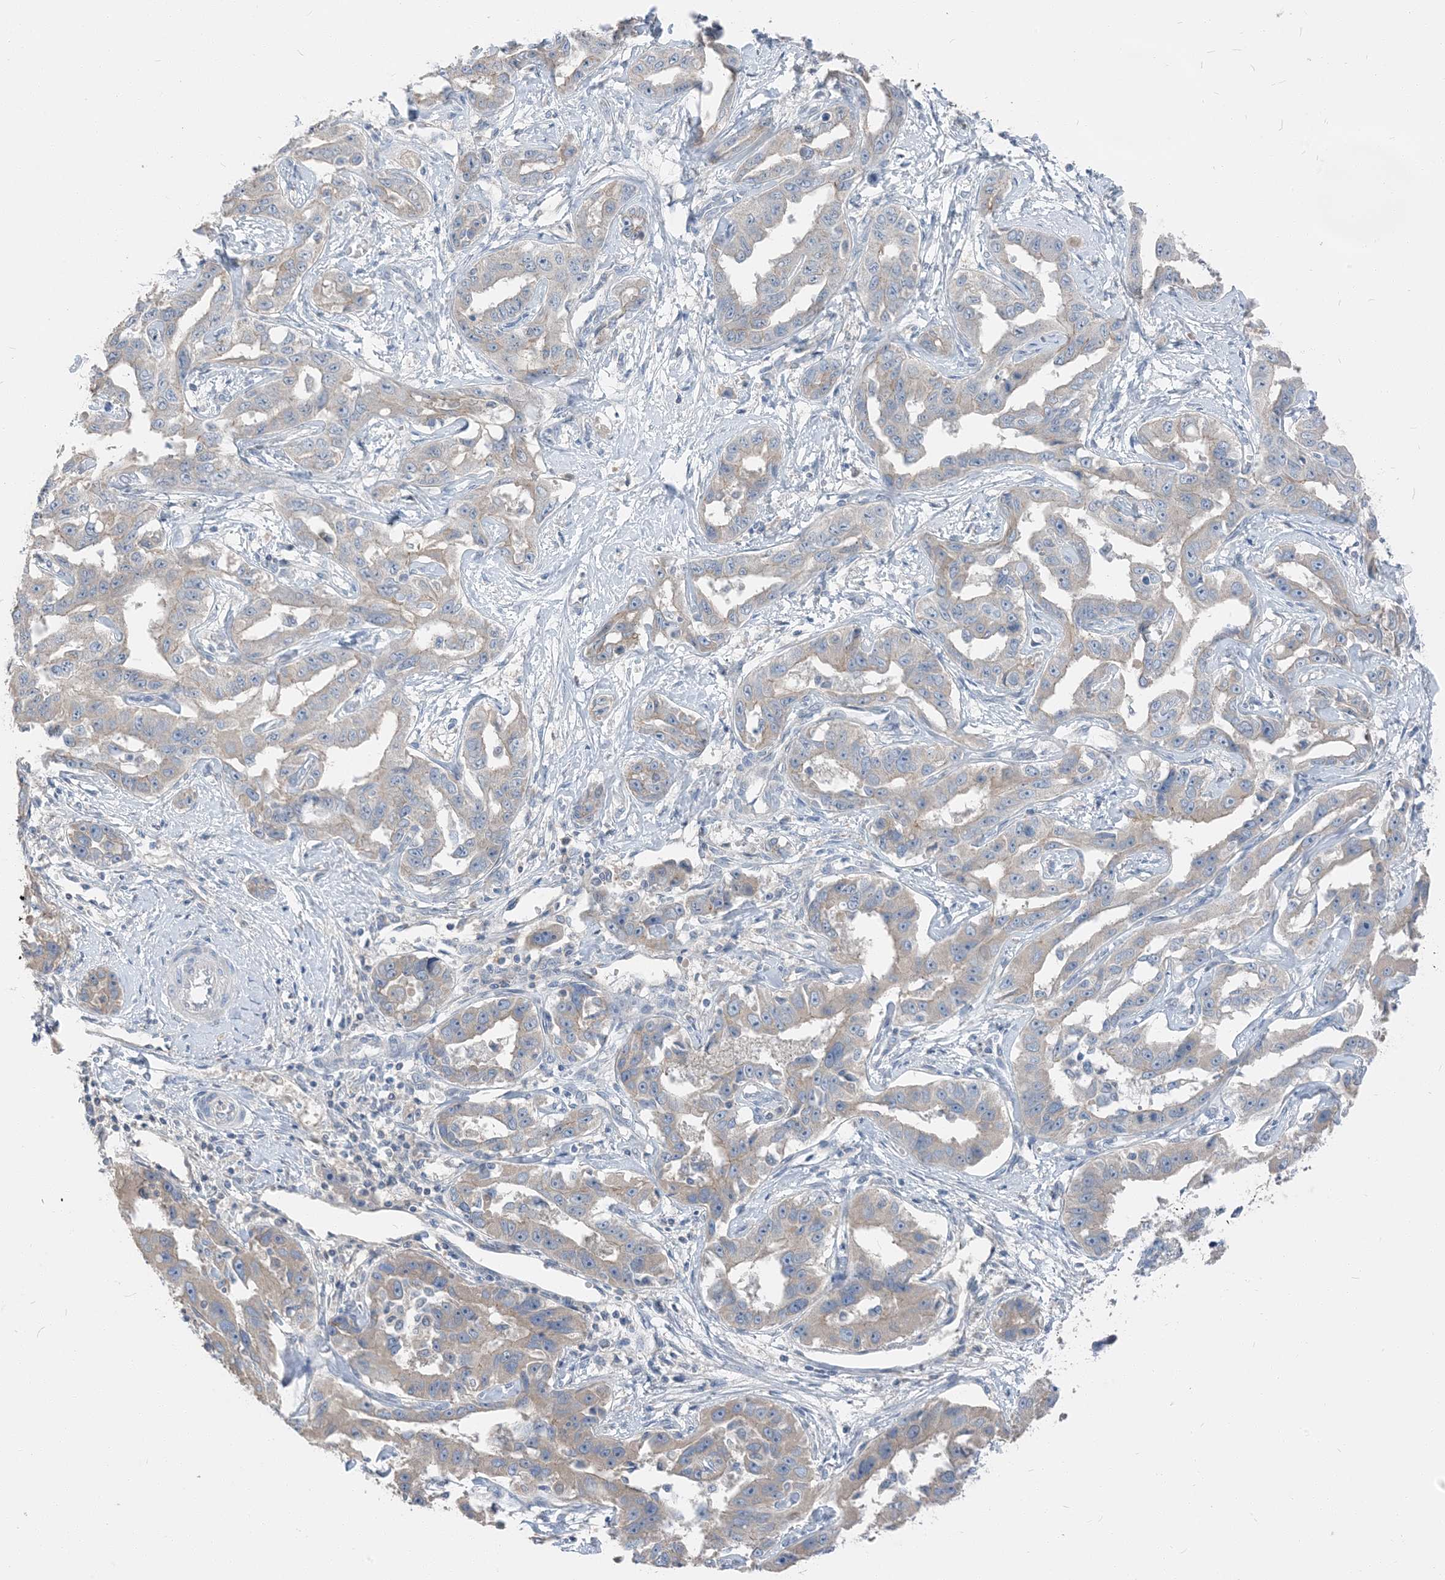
{"staining": {"intensity": "negative", "quantity": "none", "location": "none"}, "tissue": "liver cancer", "cell_type": "Tumor cells", "image_type": "cancer", "snomed": [{"axis": "morphology", "description": "Cholangiocarcinoma"}, {"axis": "topography", "description": "Liver"}], "caption": "Immunohistochemistry (IHC) micrograph of neoplastic tissue: liver cholangiocarcinoma stained with DAB displays no significant protein staining in tumor cells.", "gene": "NCOA7", "patient": {"sex": "male", "age": 59}}